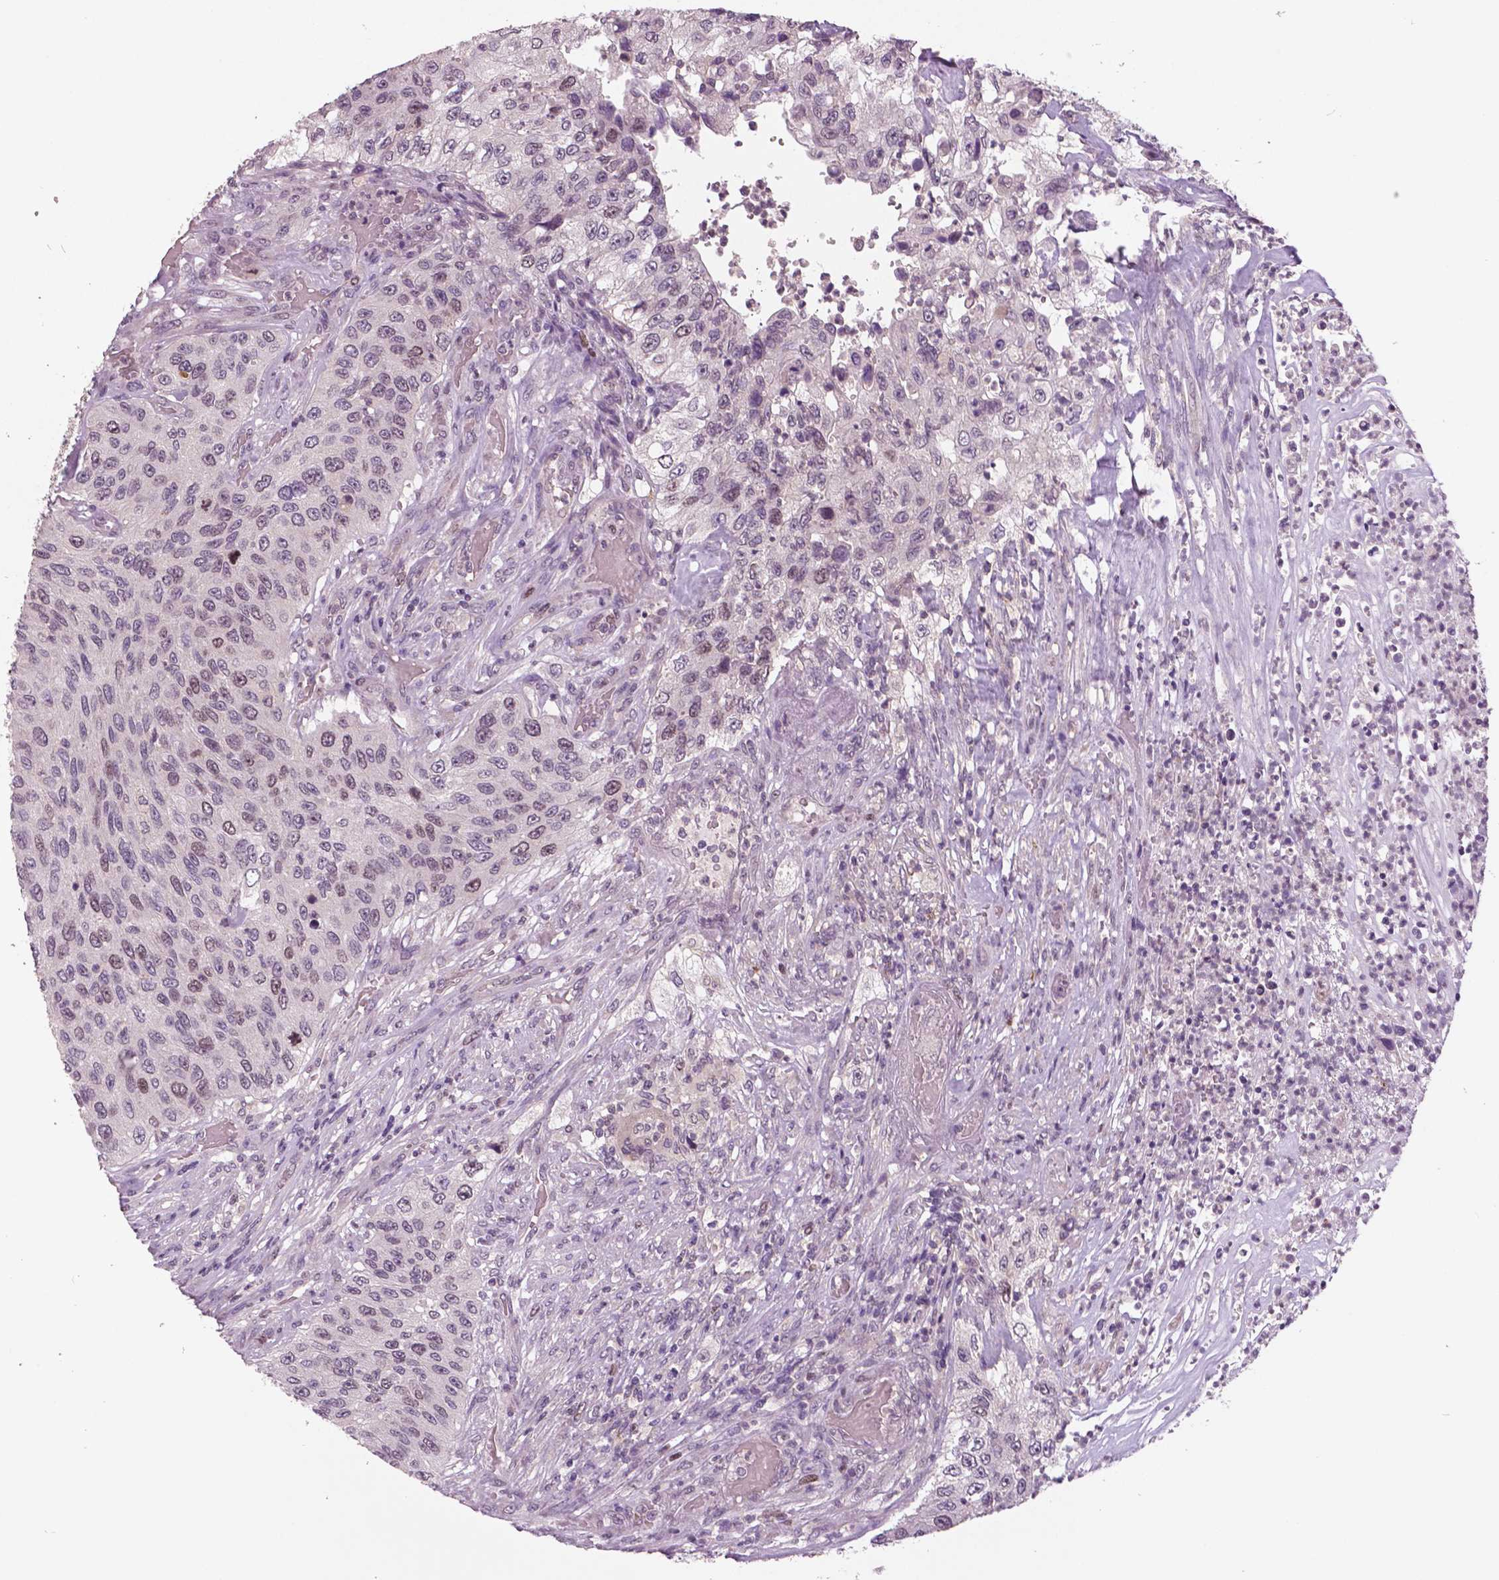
{"staining": {"intensity": "moderate", "quantity": "<25%", "location": "nuclear"}, "tissue": "urothelial cancer", "cell_type": "Tumor cells", "image_type": "cancer", "snomed": [{"axis": "morphology", "description": "Urothelial carcinoma, High grade"}, {"axis": "topography", "description": "Urinary bladder"}], "caption": "An image of human urothelial carcinoma (high-grade) stained for a protein exhibits moderate nuclear brown staining in tumor cells.", "gene": "MKI67", "patient": {"sex": "female", "age": 60}}